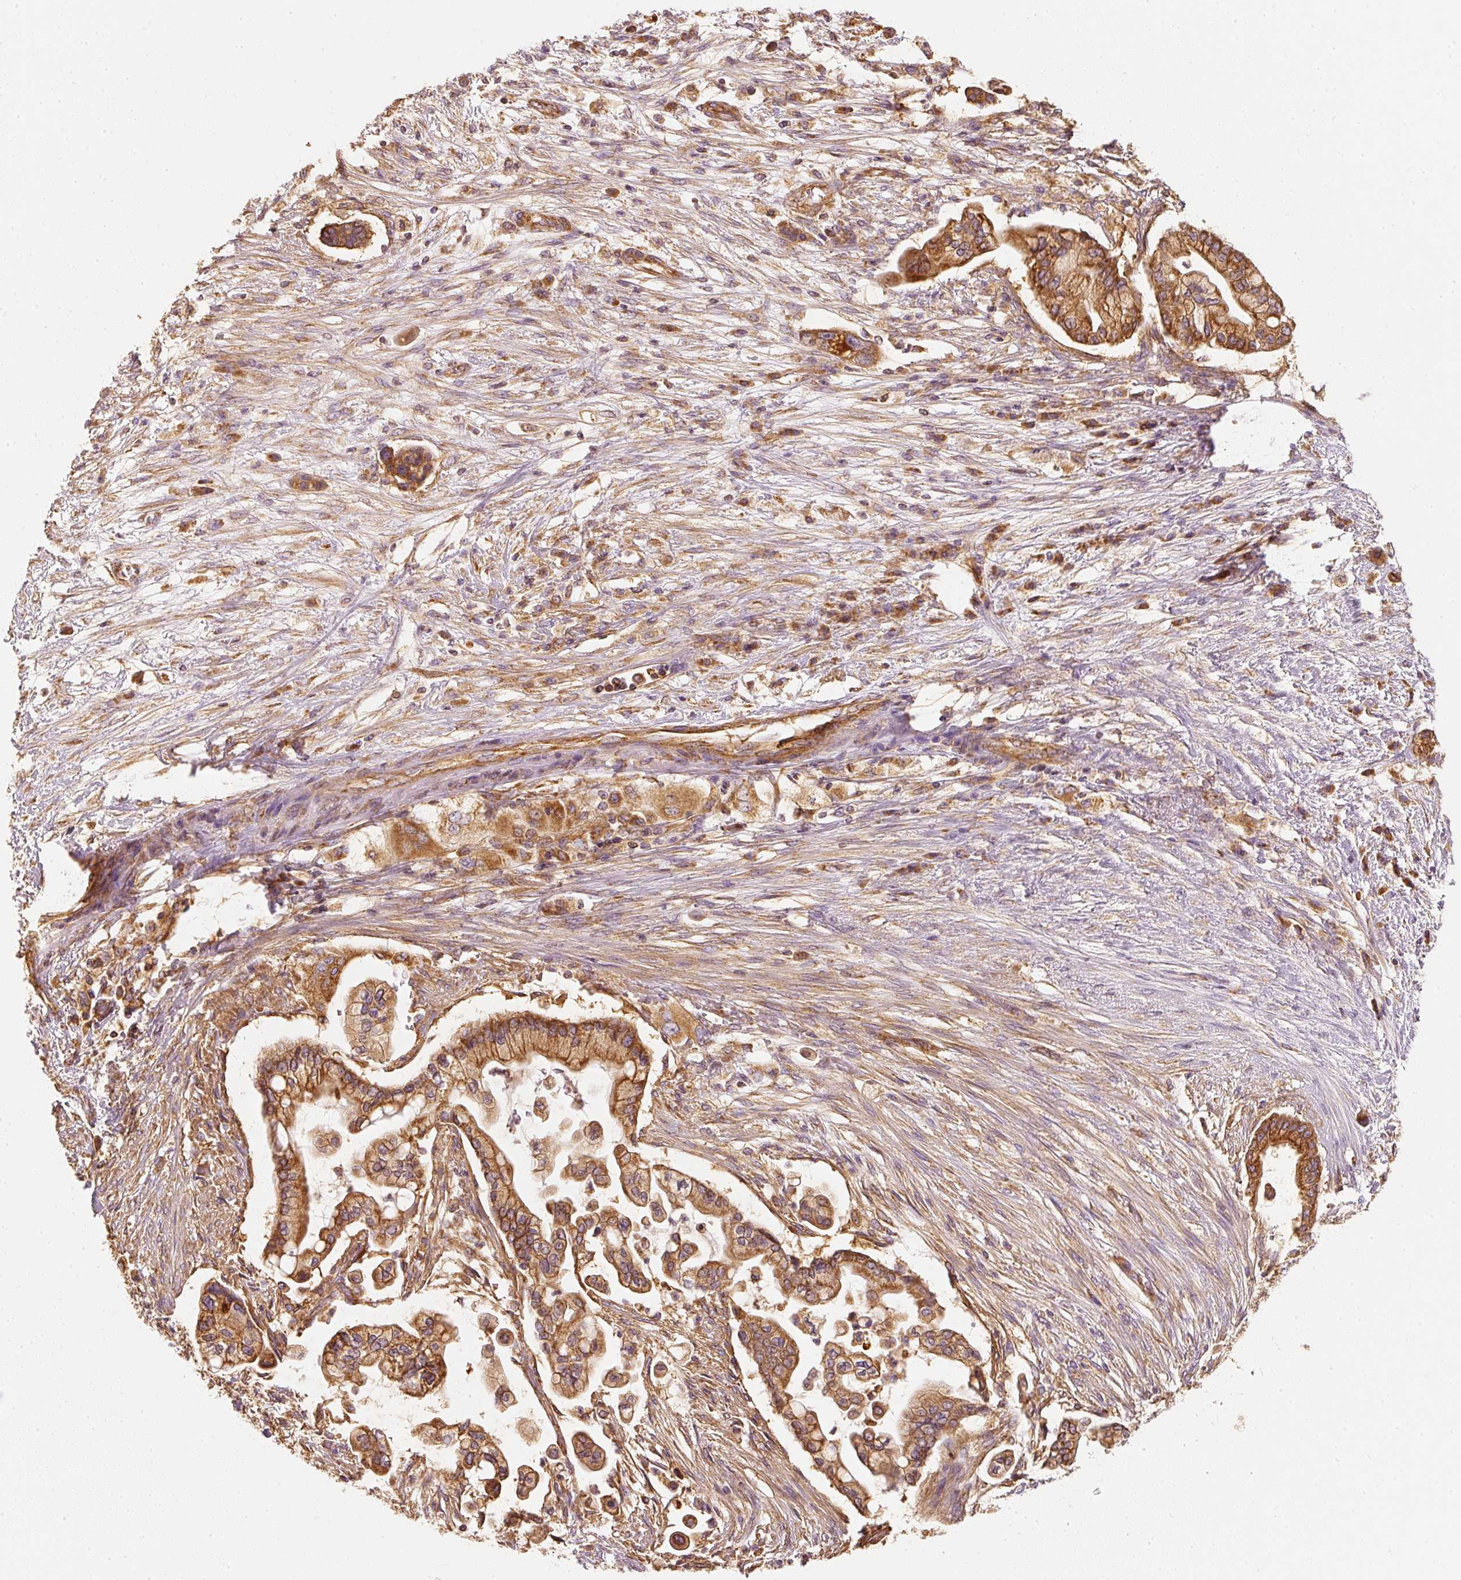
{"staining": {"intensity": "strong", "quantity": ">75%", "location": "cytoplasmic/membranous"}, "tissue": "pancreatic cancer", "cell_type": "Tumor cells", "image_type": "cancer", "snomed": [{"axis": "morphology", "description": "Adenocarcinoma, NOS"}, {"axis": "topography", "description": "Pancreas"}], "caption": "Immunohistochemistry (IHC) (DAB) staining of human pancreatic cancer (adenocarcinoma) exhibits strong cytoplasmic/membranous protein positivity in approximately >75% of tumor cells.", "gene": "TOMM40", "patient": {"sex": "female", "age": 69}}